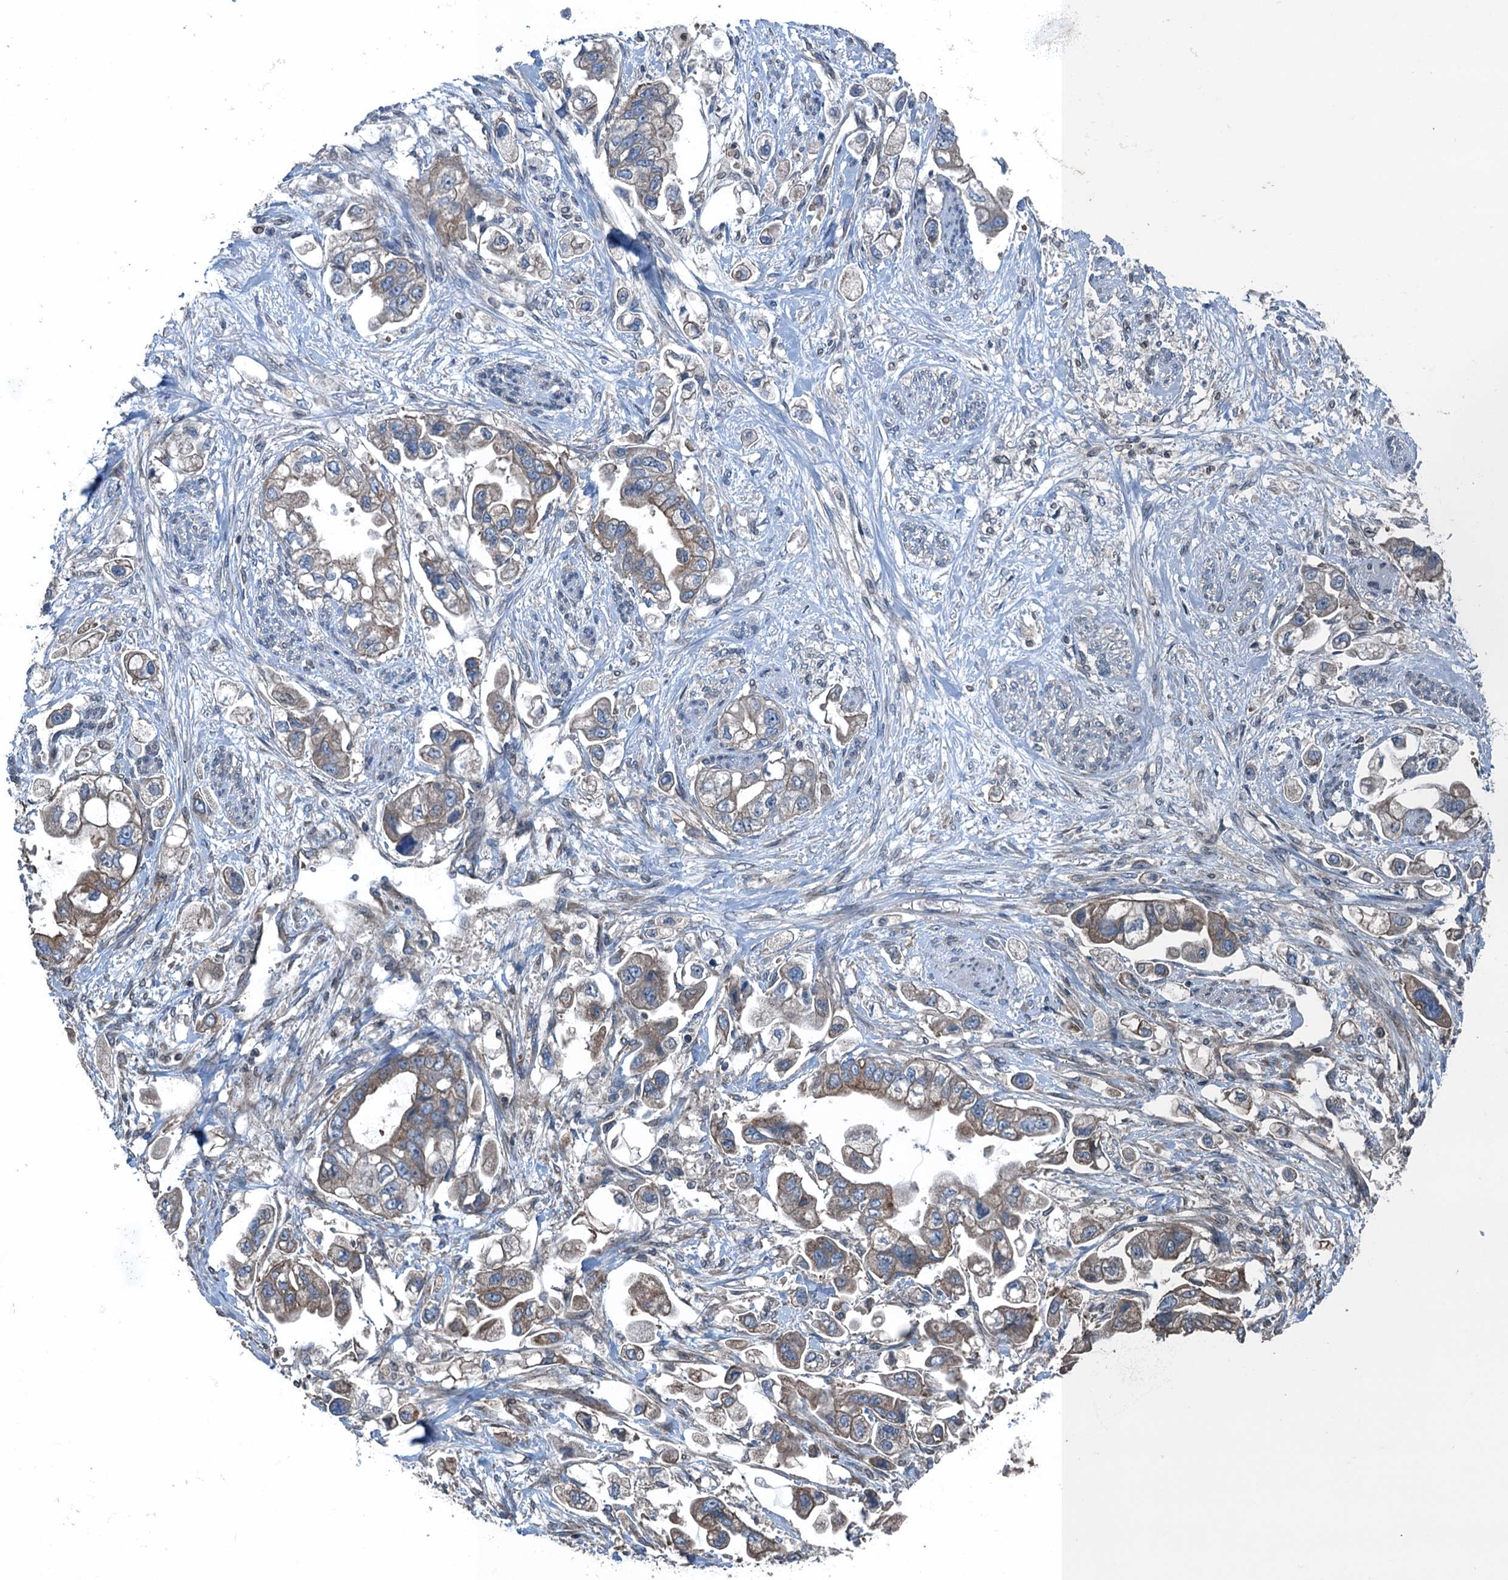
{"staining": {"intensity": "weak", "quantity": ">75%", "location": "cytoplasmic/membranous"}, "tissue": "stomach cancer", "cell_type": "Tumor cells", "image_type": "cancer", "snomed": [{"axis": "morphology", "description": "Adenocarcinoma, NOS"}, {"axis": "topography", "description": "Stomach"}], "caption": "Protein expression analysis of stomach cancer (adenocarcinoma) reveals weak cytoplasmic/membranous staining in approximately >75% of tumor cells.", "gene": "TRAPPC8", "patient": {"sex": "male", "age": 62}}